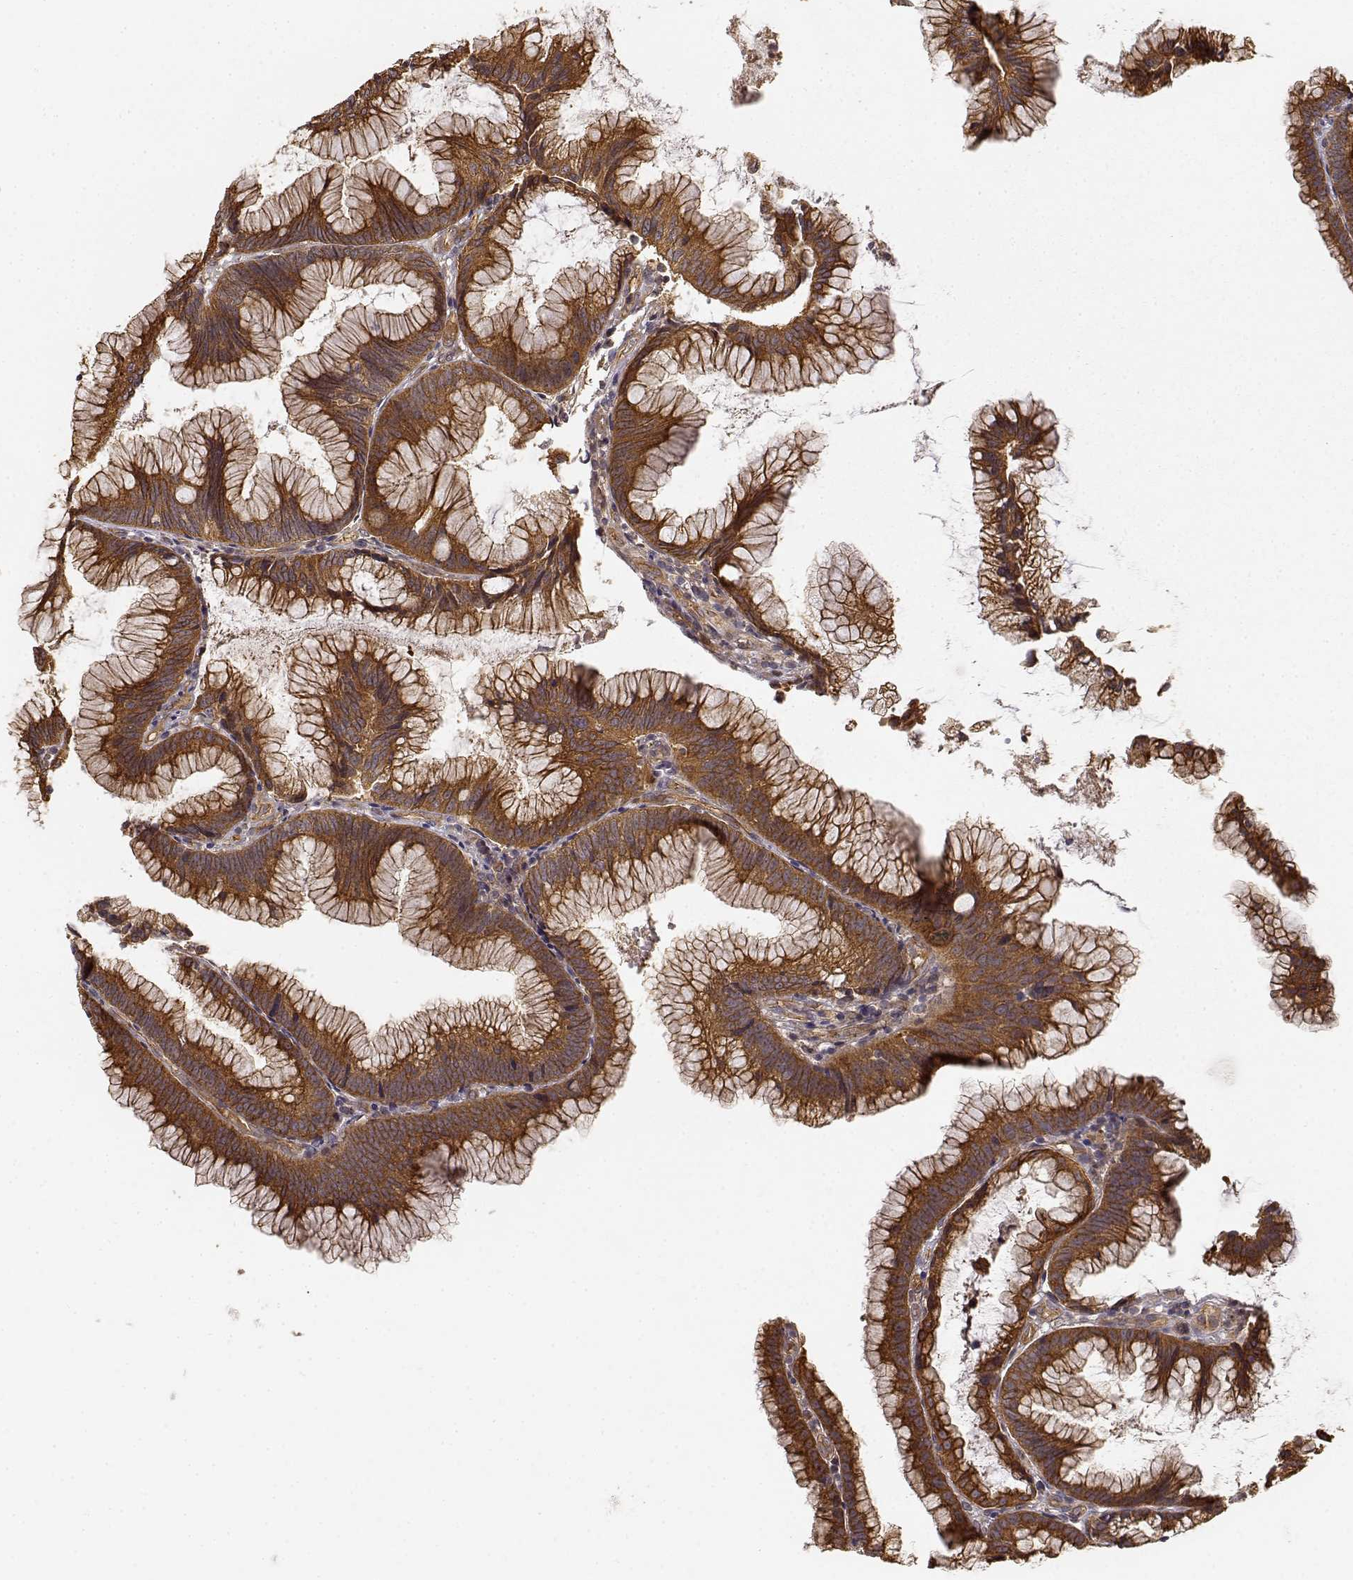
{"staining": {"intensity": "strong", "quantity": ">75%", "location": "cytoplasmic/membranous"}, "tissue": "colorectal cancer", "cell_type": "Tumor cells", "image_type": "cancer", "snomed": [{"axis": "morphology", "description": "Adenocarcinoma, NOS"}, {"axis": "topography", "description": "Colon"}], "caption": "Brown immunohistochemical staining in human adenocarcinoma (colorectal) shows strong cytoplasmic/membranous staining in about >75% of tumor cells. The staining was performed using DAB (3,3'-diaminobenzidine) to visualize the protein expression in brown, while the nuclei were stained in blue with hematoxylin (Magnification: 20x).", "gene": "CDK5RAP2", "patient": {"sex": "female", "age": 78}}